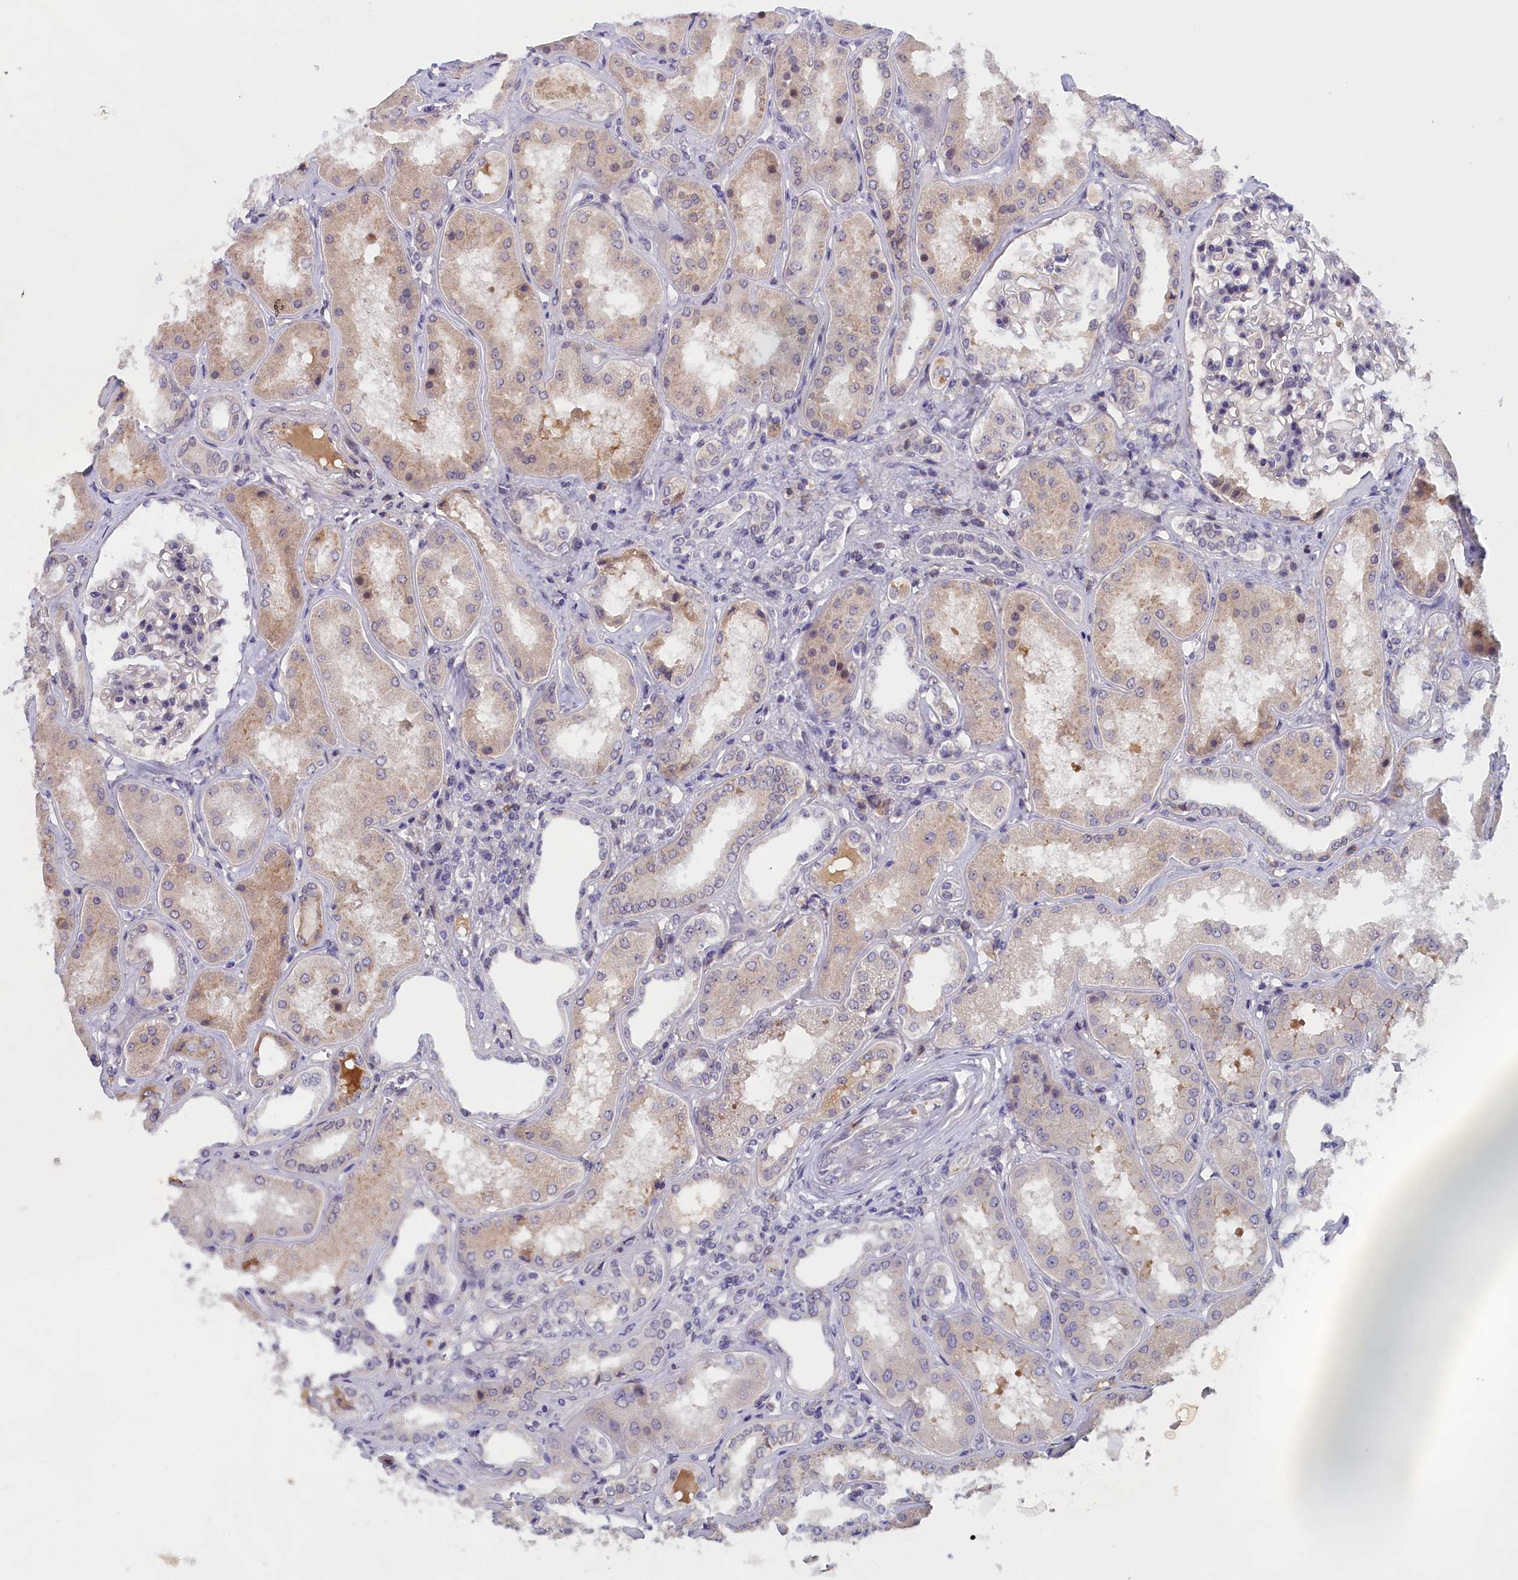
{"staining": {"intensity": "weak", "quantity": "25%-75%", "location": "nuclear"}, "tissue": "kidney", "cell_type": "Cells in glomeruli", "image_type": "normal", "snomed": [{"axis": "morphology", "description": "Normal tissue, NOS"}, {"axis": "topography", "description": "Kidney"}], "caption": "Weak nuclear expression is identified in about 25%-75% of cells in glomeruli in normal kidney.", "gene": "IGFALS", "patient": {"sex": "female", "age": 56}}